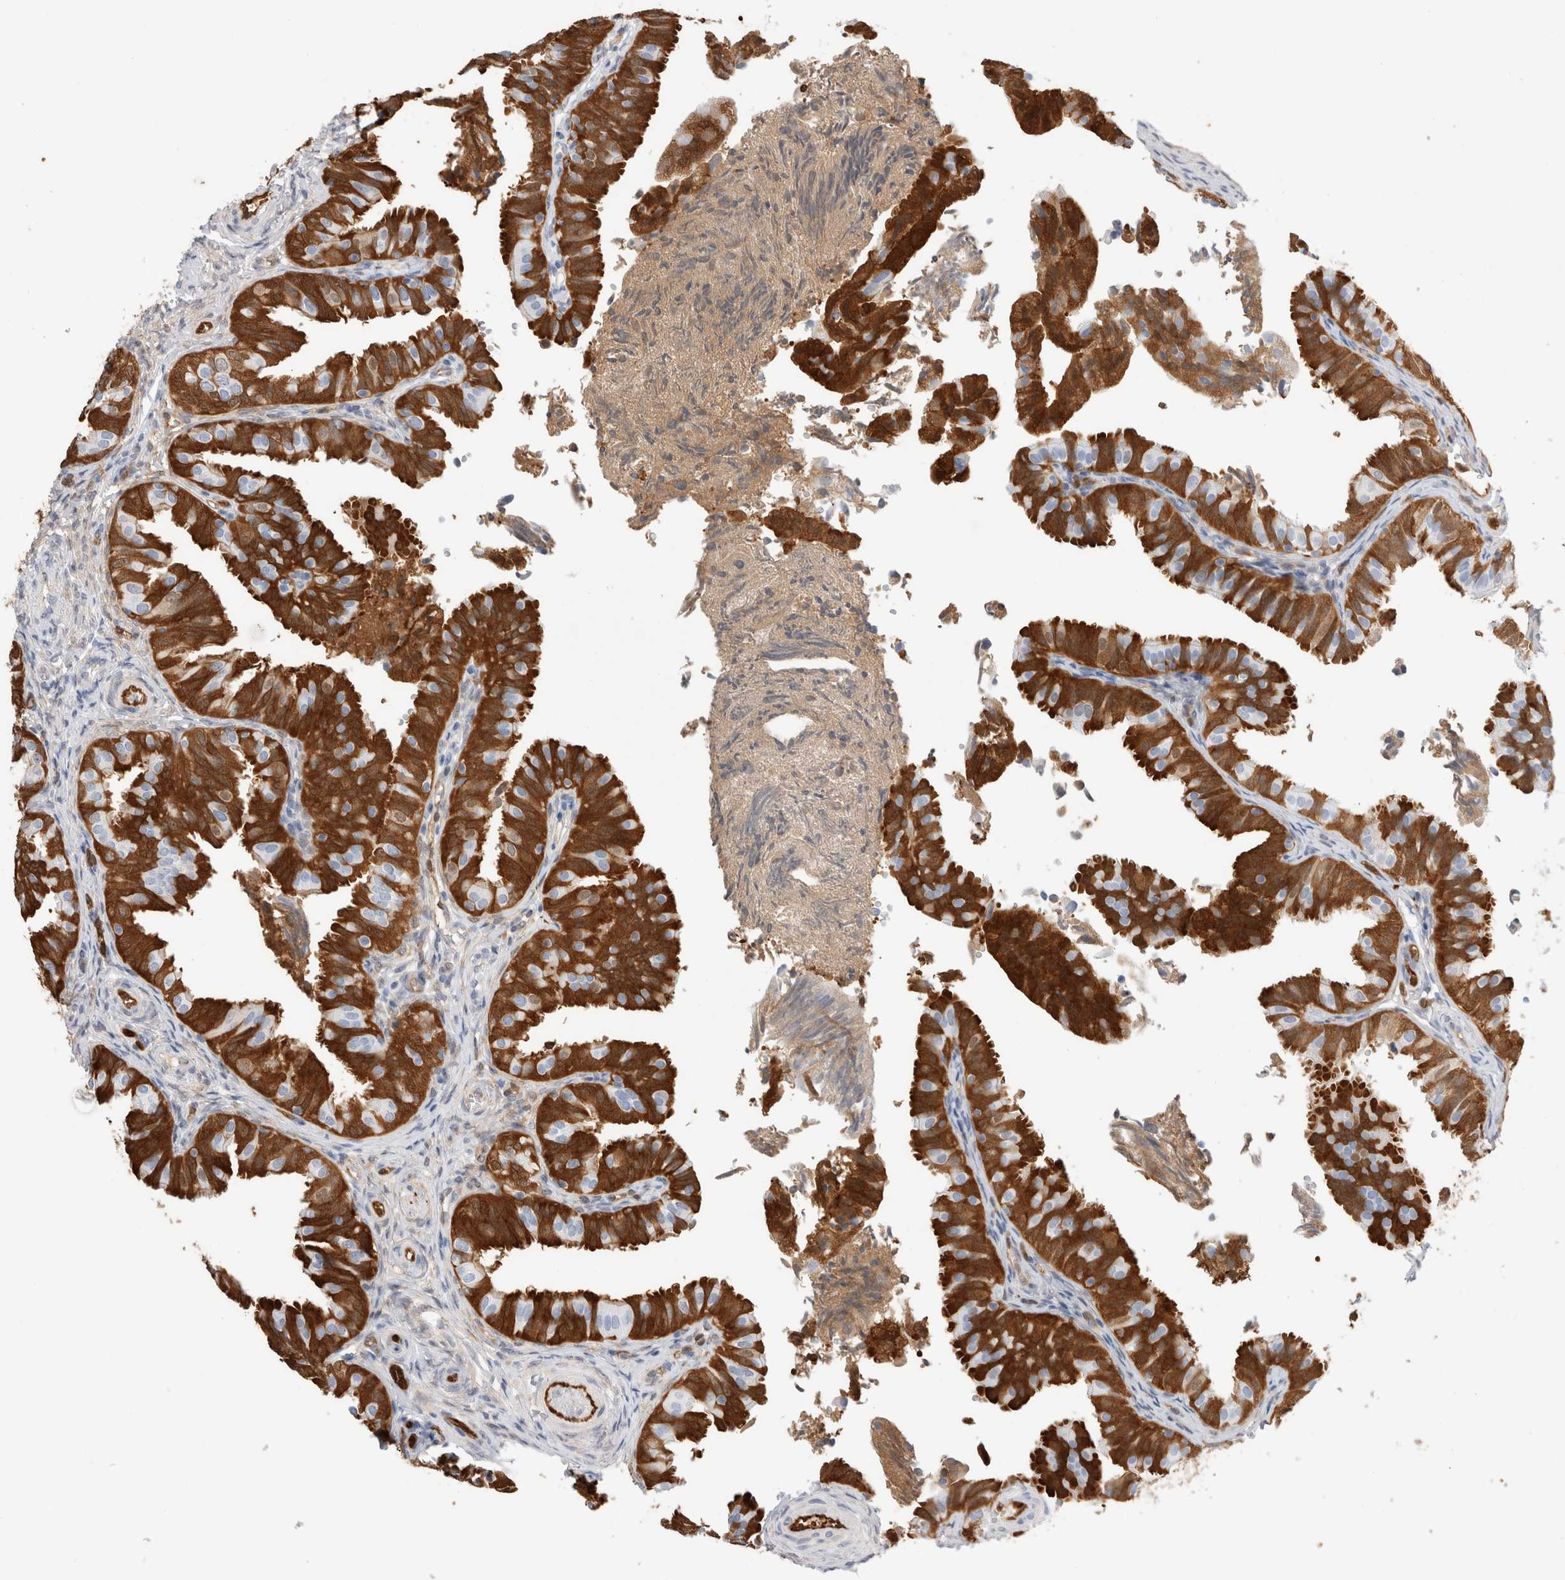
{"staining": {"intensity": "strong", "quantity": ">75%", "location": "cytoplasmic/membranous"}, "tissue": "fallopian tube", "cell_type": "Glandular cells", "image_type": "normal", "snomed": [{"axis": "morphology", "description": "Normal tissue, NOS"}, {"axis": "topography", "description": "Fallopian tube"}], "caption": "The histopathology image demonstrates staining of normal fallopian tube, revealing strong cytoplasmic/membranous protein staining (brown color) within glandular cells. (DAB = brown stain, brightfield microscopy at high magnification).", "gene": "NAPEPLD", "patient": {"sex": "female", "age": 35}}